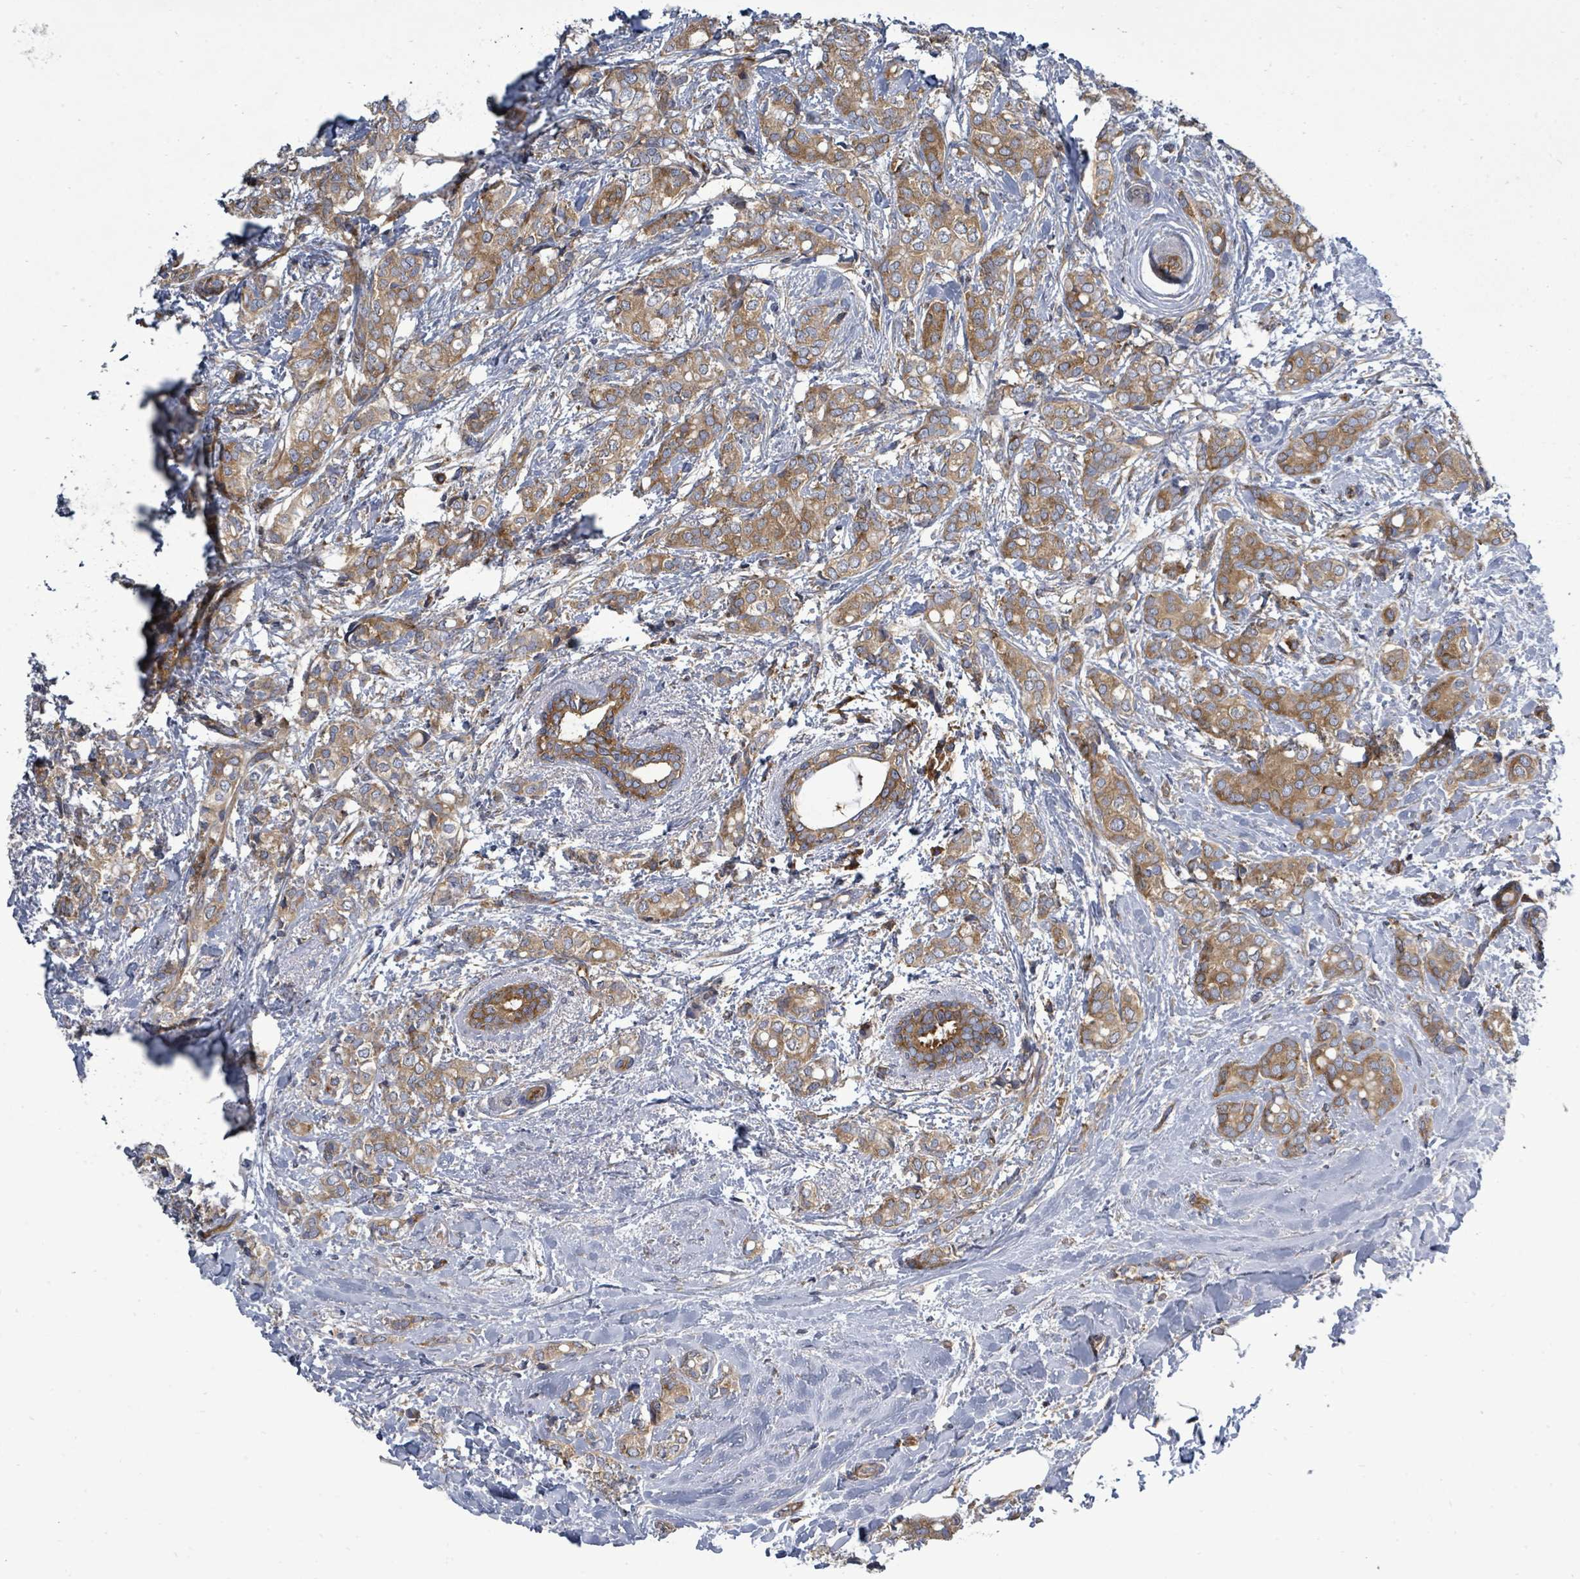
{"staining": {"intensity": "moderate", "quantity": ">75%", "location": "cytoplasmic/membranous"}, "tissue": "breast cancer", "cell_type": "Tumor cells", "image_type": "cancer", "snomed": [{"axis": "morphology", "description": "Duct carcinoma"}, {"axis": "topography", "description": "Breast"}], "caption": "Human breast infiltrating ductal carcinoma stained with a protein marker demonstrates moderate staining in tumor cells.", "gene": "EIF3C", "patient": {"sex": "female", "age": 73}}